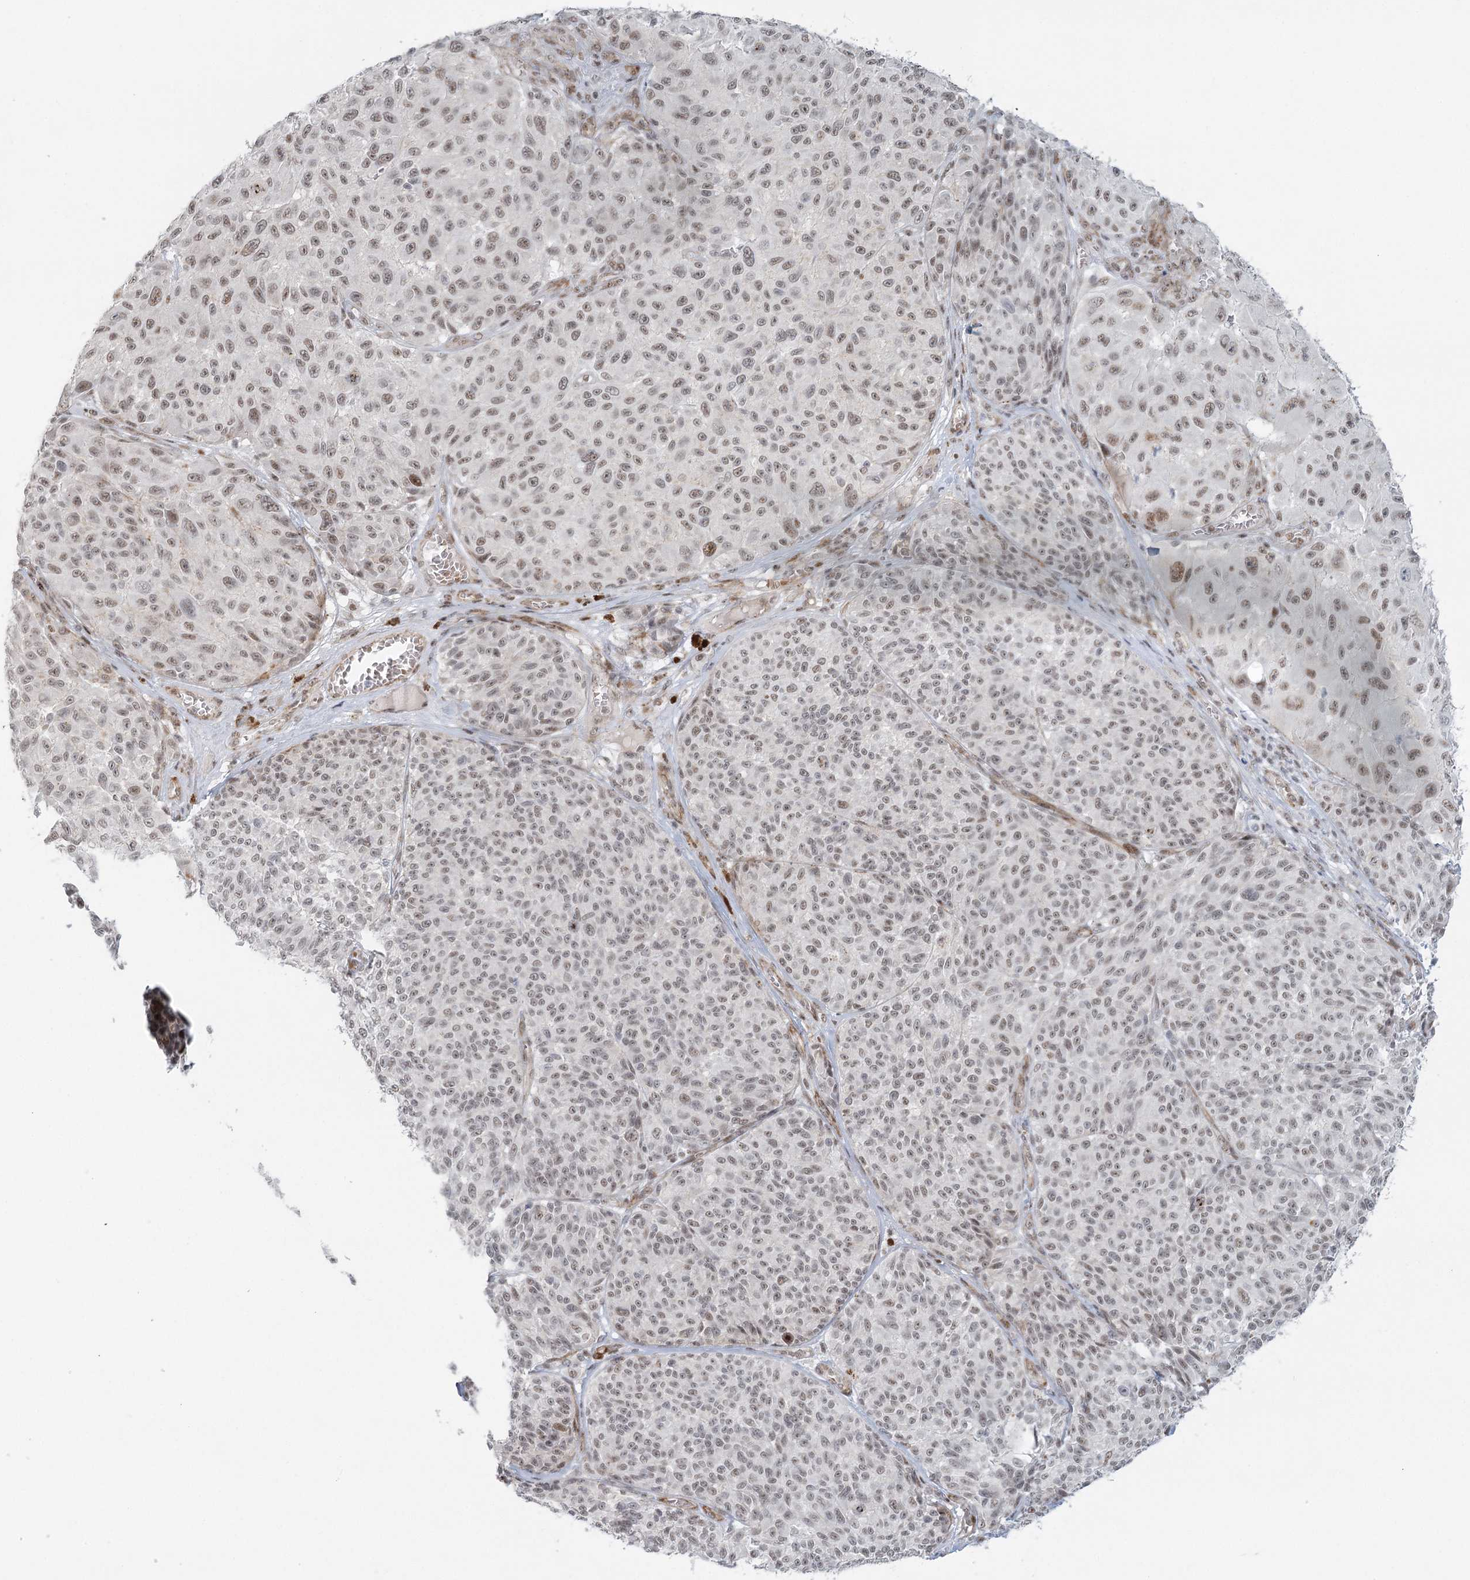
{"staining": {"intensity": "weak", "quantity": "25%-75%", "location": "nuclear"}, "tissue": "melanoma", "cell_type": "Tumor cells", "image_type": "cancer", "snomed": [{"axis": "morphology", "description": "Malignant melanoma, NOS"}, {"axis": "topography", "description": "Skin"}], "caption": "Human malignant melanoma stained with a protein marker shows weak staining in tumor cells.", "gene": "U2SURP", "patient": {"sex": "male", "age": 83}}